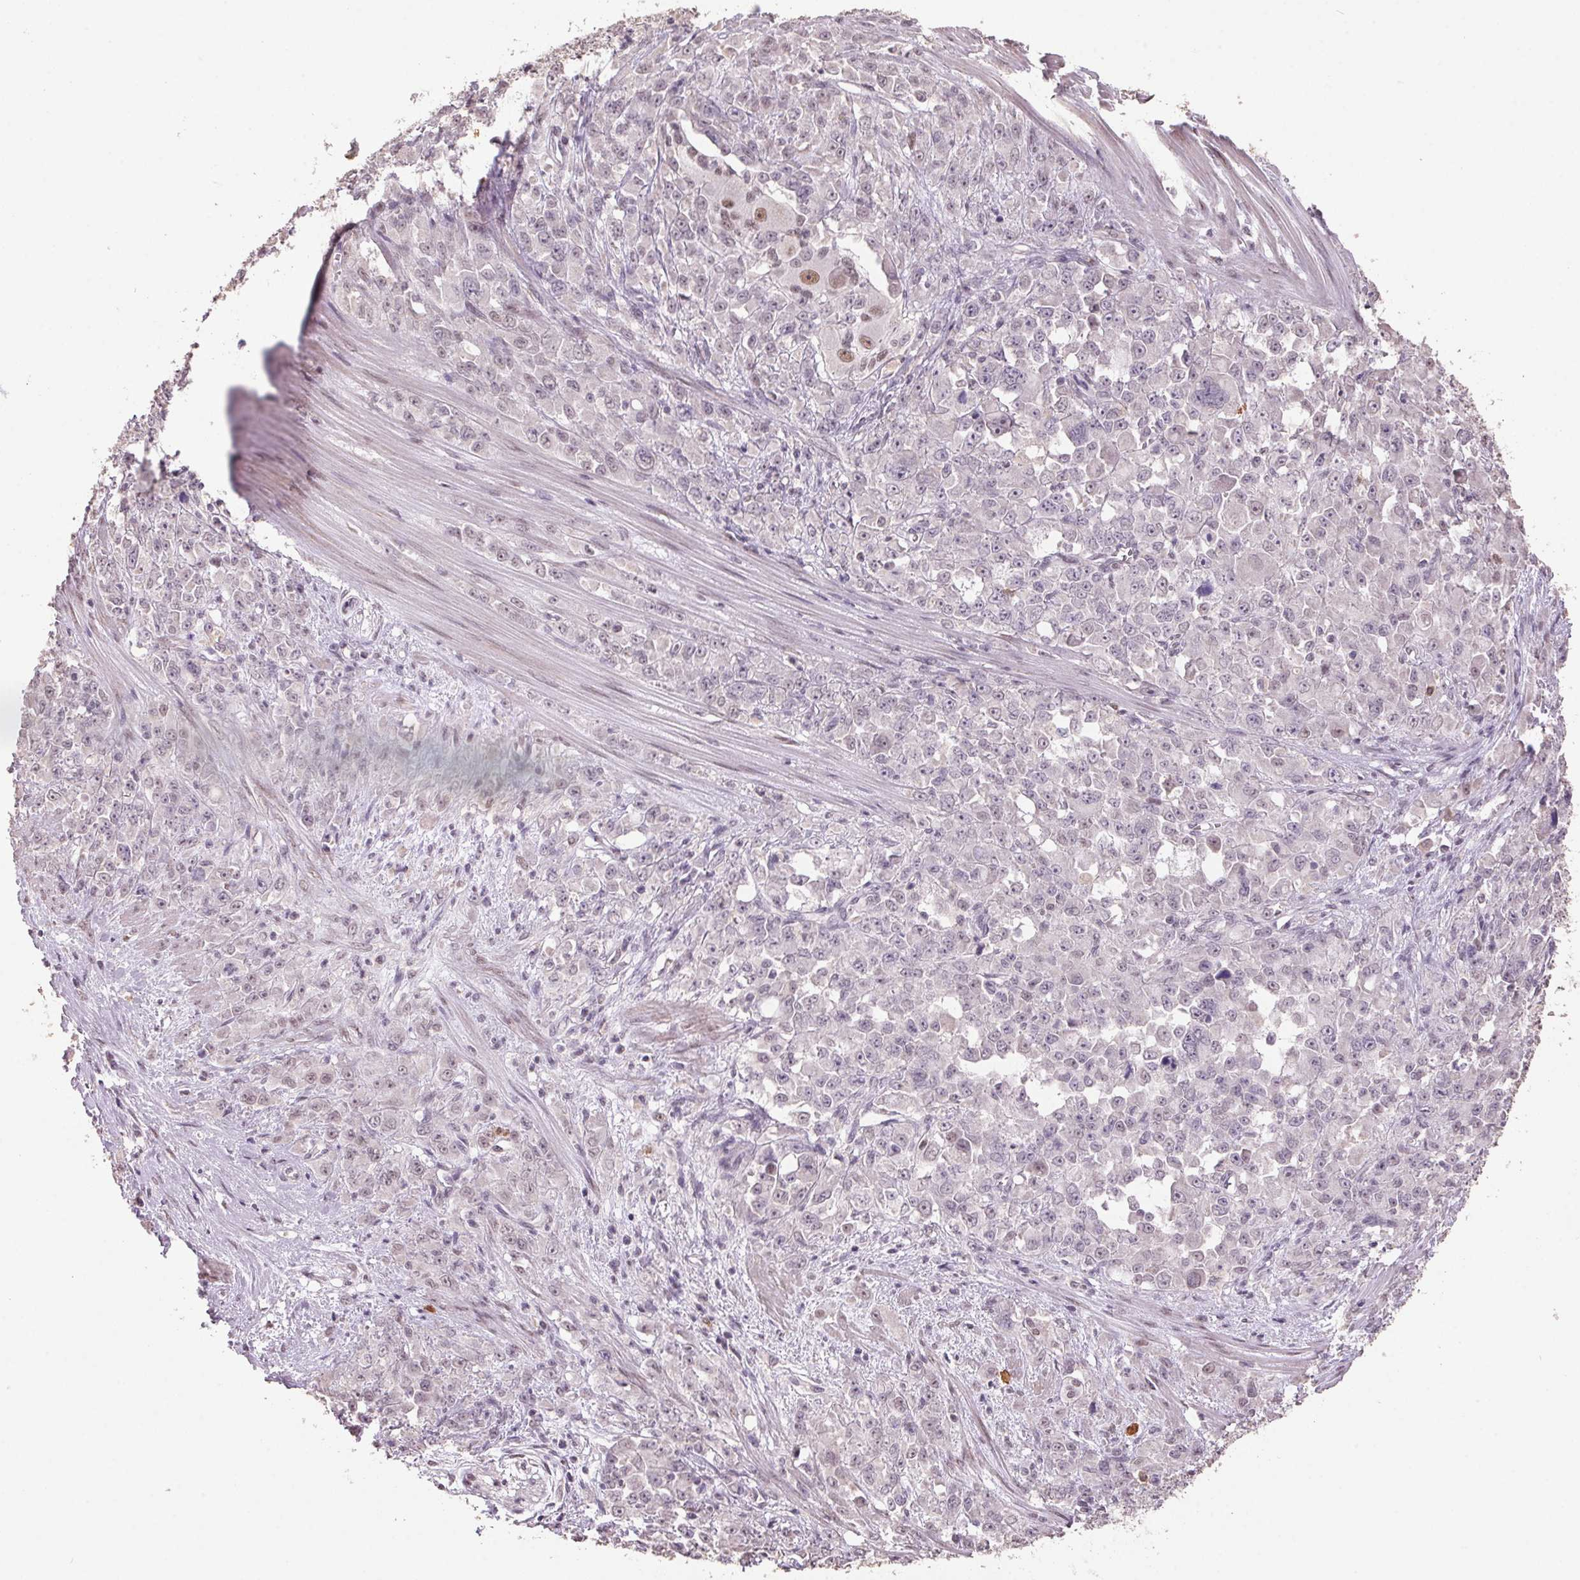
{"staining": {"intensity": "weak", "quantity": "<25%", "location": "nuclear"}, "tissue": "stomach cancer", "cell_type": "Tumor cells", "image_type": "cancer", "snomed": [{"axis": "morphology", "description": "Adenocarcinoma, NOS"}, {"axis": "topography", "description": "Stomach"}], "caption": "A high-resolution image shows IHC staining of stomach cancer (adenocarcinoma), which shows no significant staining in tumor cells. The staining is performed using DAB brown chromogen with nuclei counter-stained in using hematoxylin.", "gene": "ZBTB4", "patient": {"sex": "female", "age": 76}}